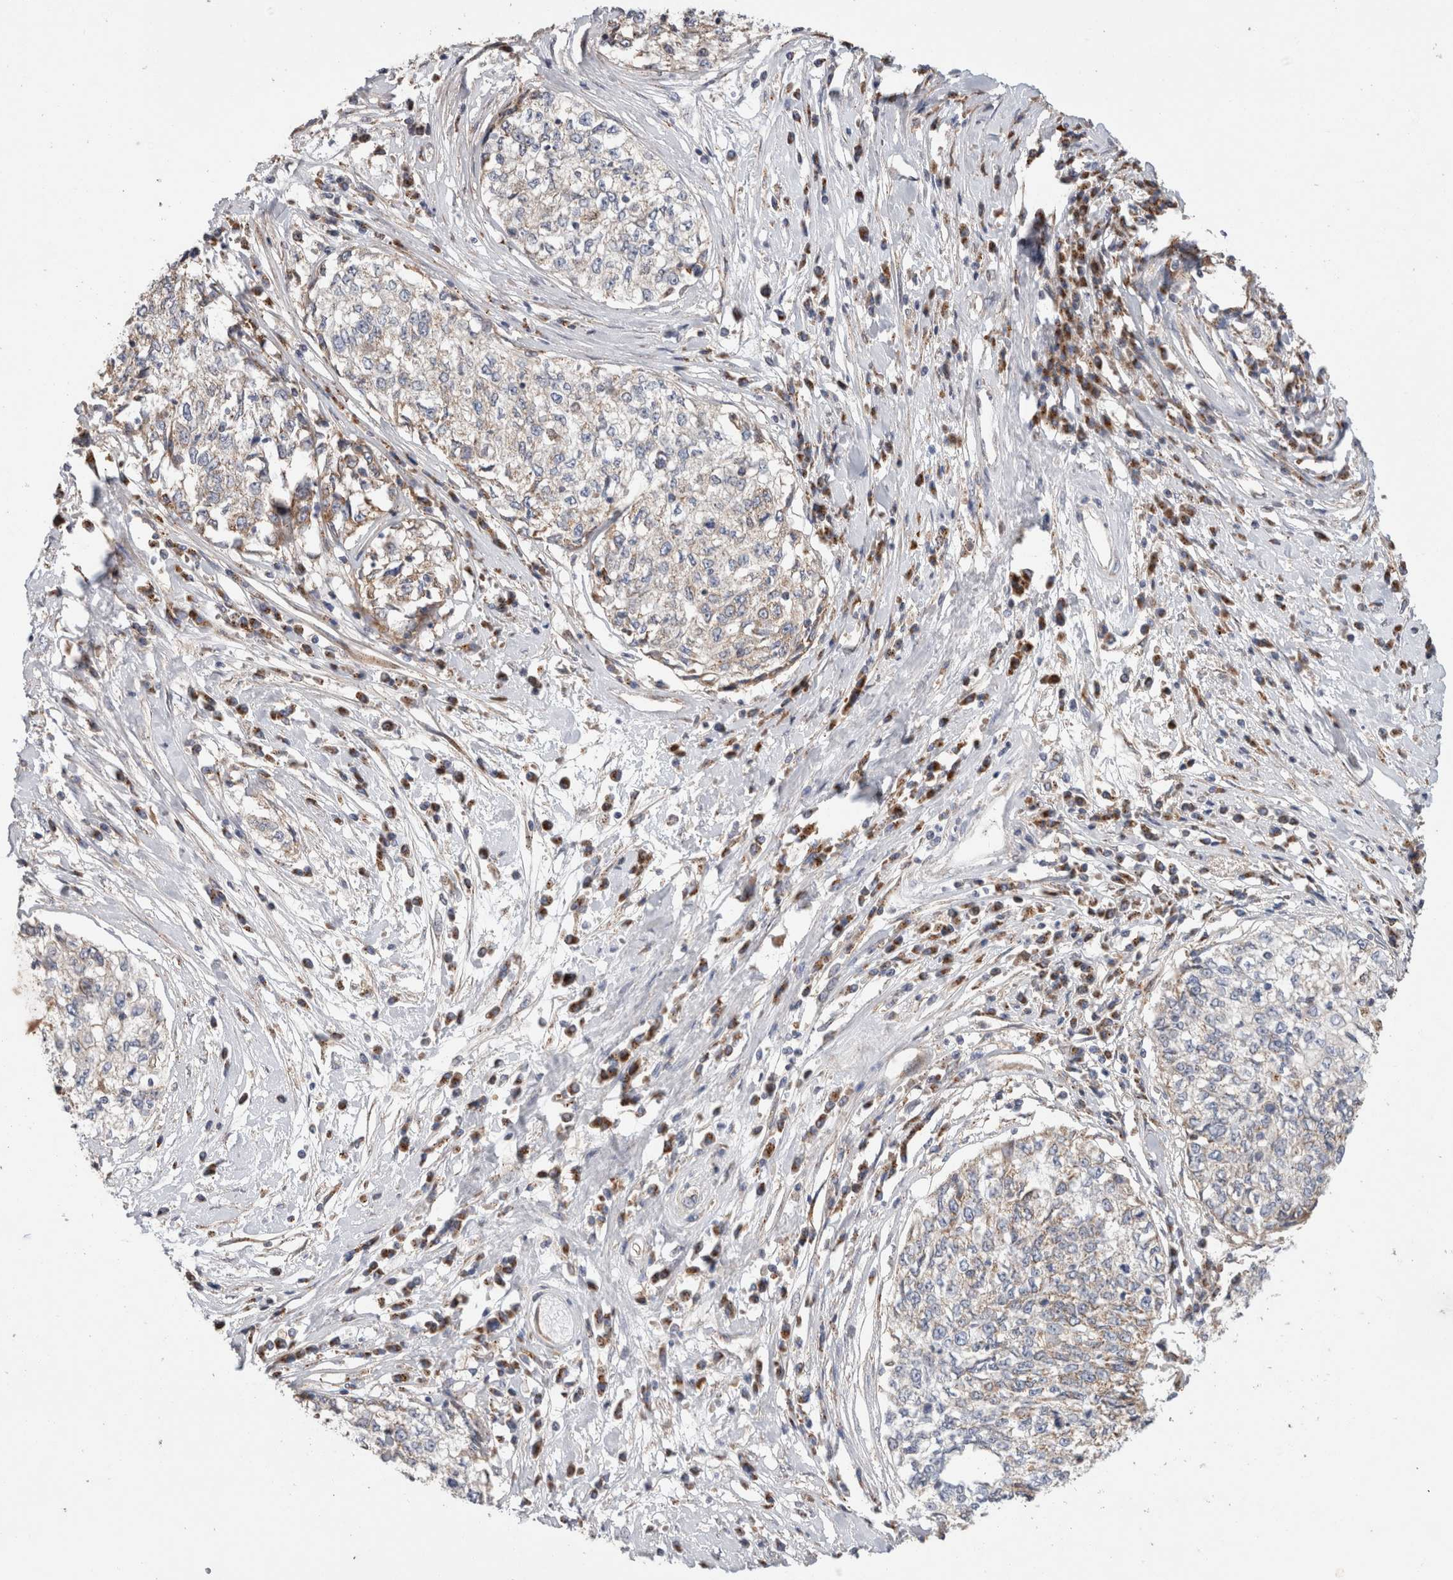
{"staining": {"intensity": "weak", "quantity": "25%-75%", "location": "cytoplasmic/membranous"}, "tissue": "cervical cancer", "cell_type": "Tumor cells", "image_type": "cancer", "snomed": [{"axis": "morphology", "description": "Squamous cell carcinoma, NOS"}, {"axis": "topography", "description": "Cervix"}], "caption": "Tumor cells reveal low levels of weak cytoplasmic/membranous positivity in about 25%-75% of cells in human cervical cancer.", "gene": "IARS2", "patient": {"sex": "female", "age": 57}}